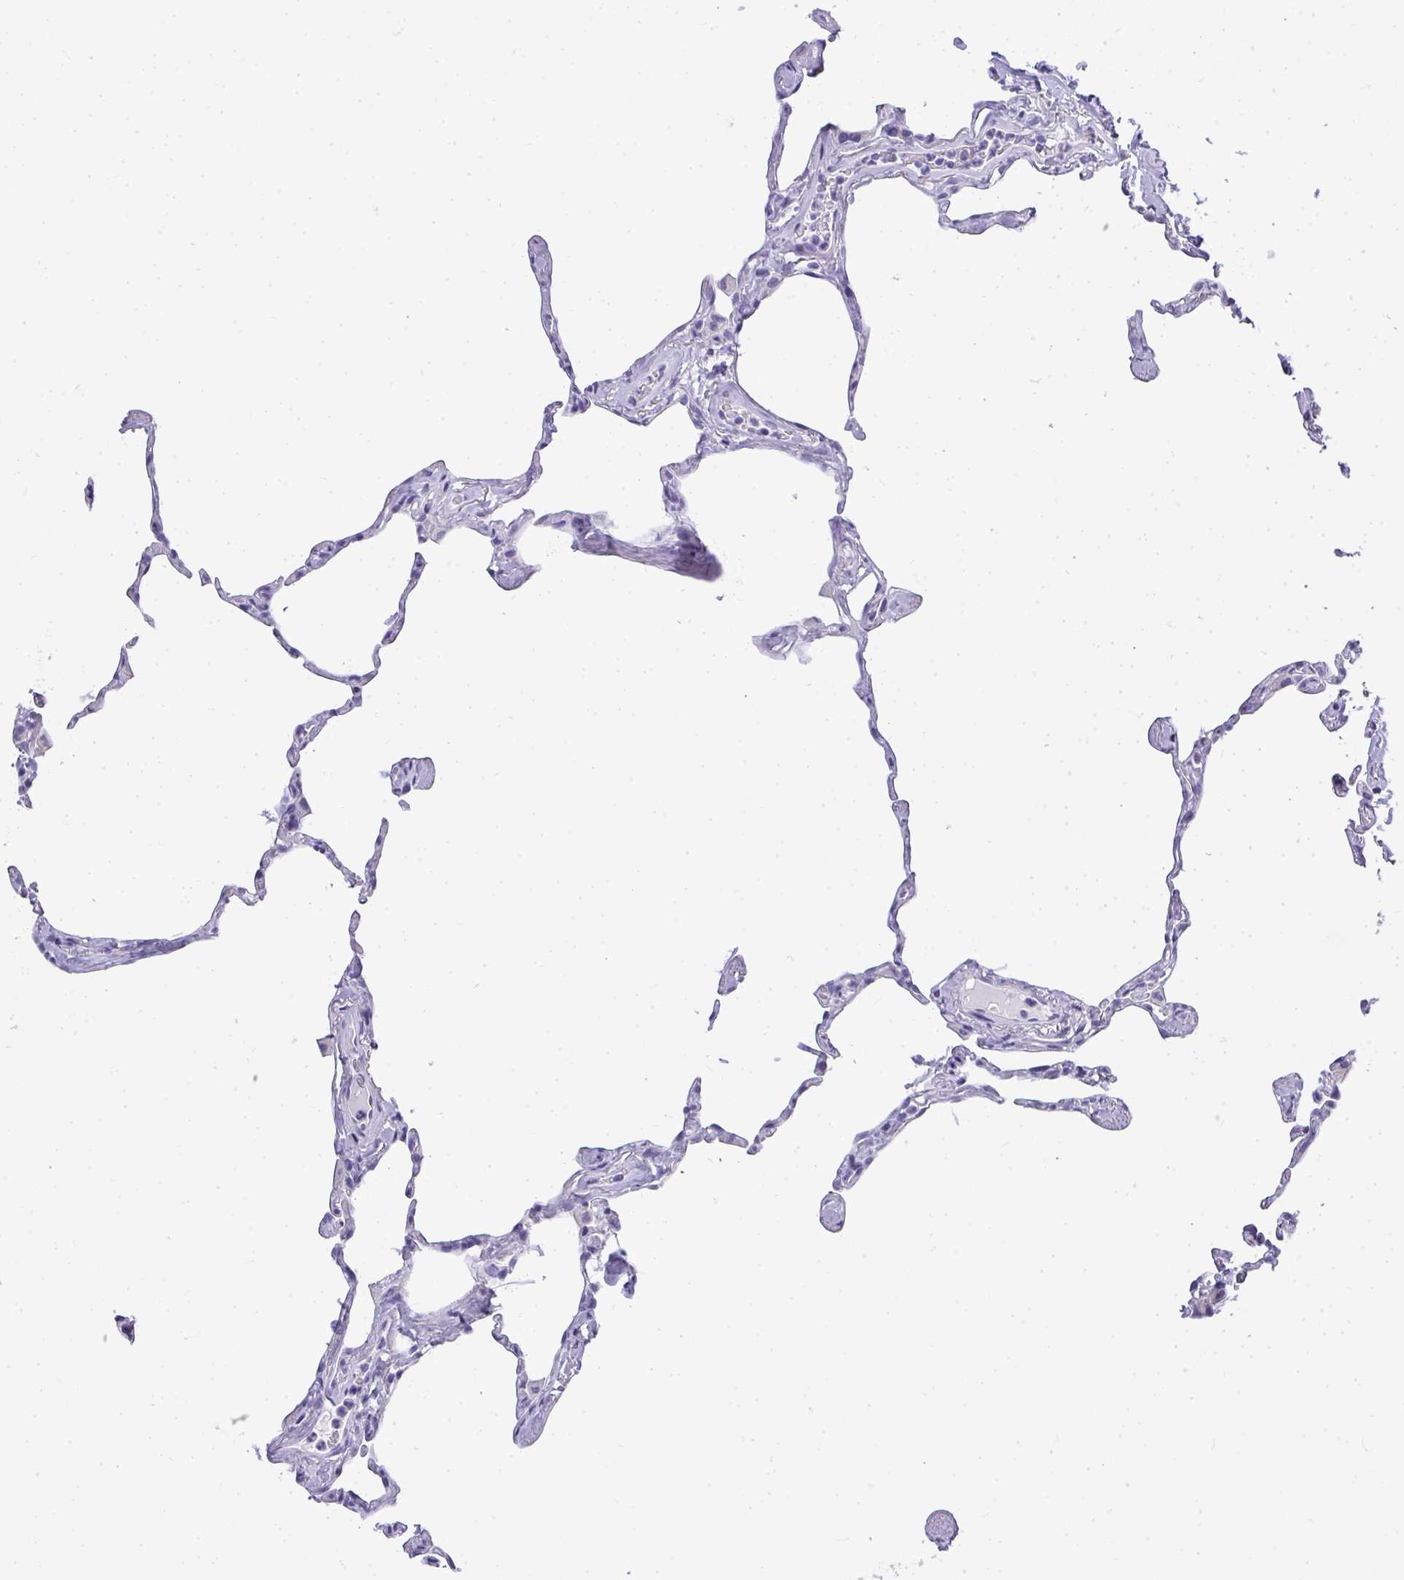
{"staining": {"intensity": "negative", "quantity": "none", "location": "none"}, "tissue": "lung", "cell_type": "Alveolar cells", "image_type": "normal", "snomed": [{"axis": "morphology", "description": "Normal tissue, NOS"}, {"axis": "topography", "description": "Lung"}], "caption": "The immunohistochemistry (IHC) image has no significant staining in alveolar cells of lung. (Stains: DAB (3,3'-diaminobenzidine) immunohistochemistry with hematoxylin counter stain, Microscopy: brightfield microscopy at high magnification).", "gene": "PLPPR3", "patient": {"sex": "male", "age": 65}}